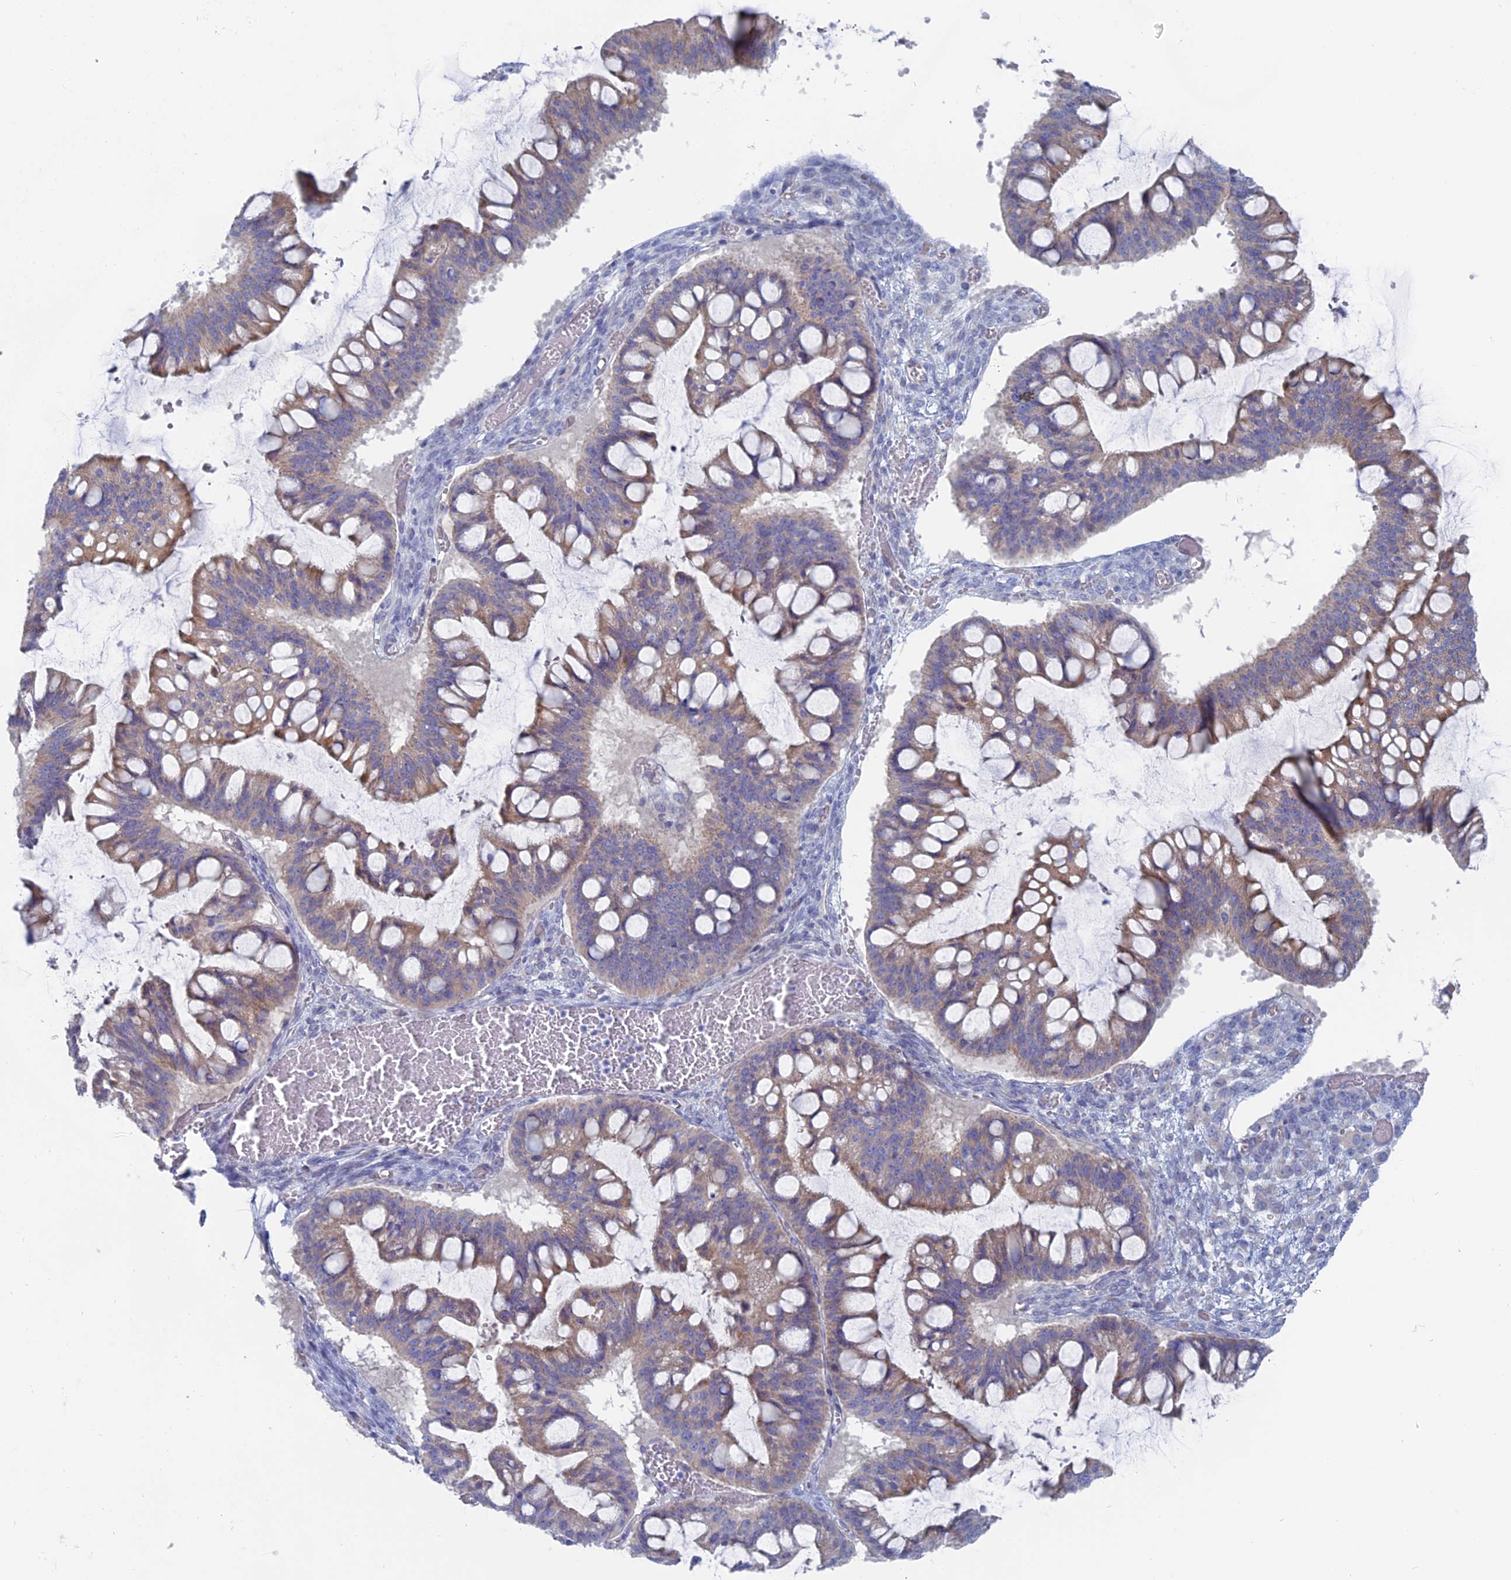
{"staining": {"intensity": "weak", "quantity": "<25%", "location": "cytoplasmic/membranous"}, "tissue": "ovarian cancer", "cell_type": "Tumor cells", "image_type": "cancer", "snomed": [{"axis": "morphology", "description": "Cystadenocarcinoma, mucinous, NOS"}, {"axis": "topography", "description": "Ovary"}], "caption": "Immunohistochemistry photomicrograph of neoplastic tissue: human ovarian mucinous cystadenocarcinoma stained with DAB shows no significant protein expression in tumor cells. The staining is performed using DAB (3,3'-diaminobenzidine) brown chromogen with nuclei counter-stained in using hematoxylin.", "gene": "TBC1D30", "patient": {"sex": "female", "age": 73}}